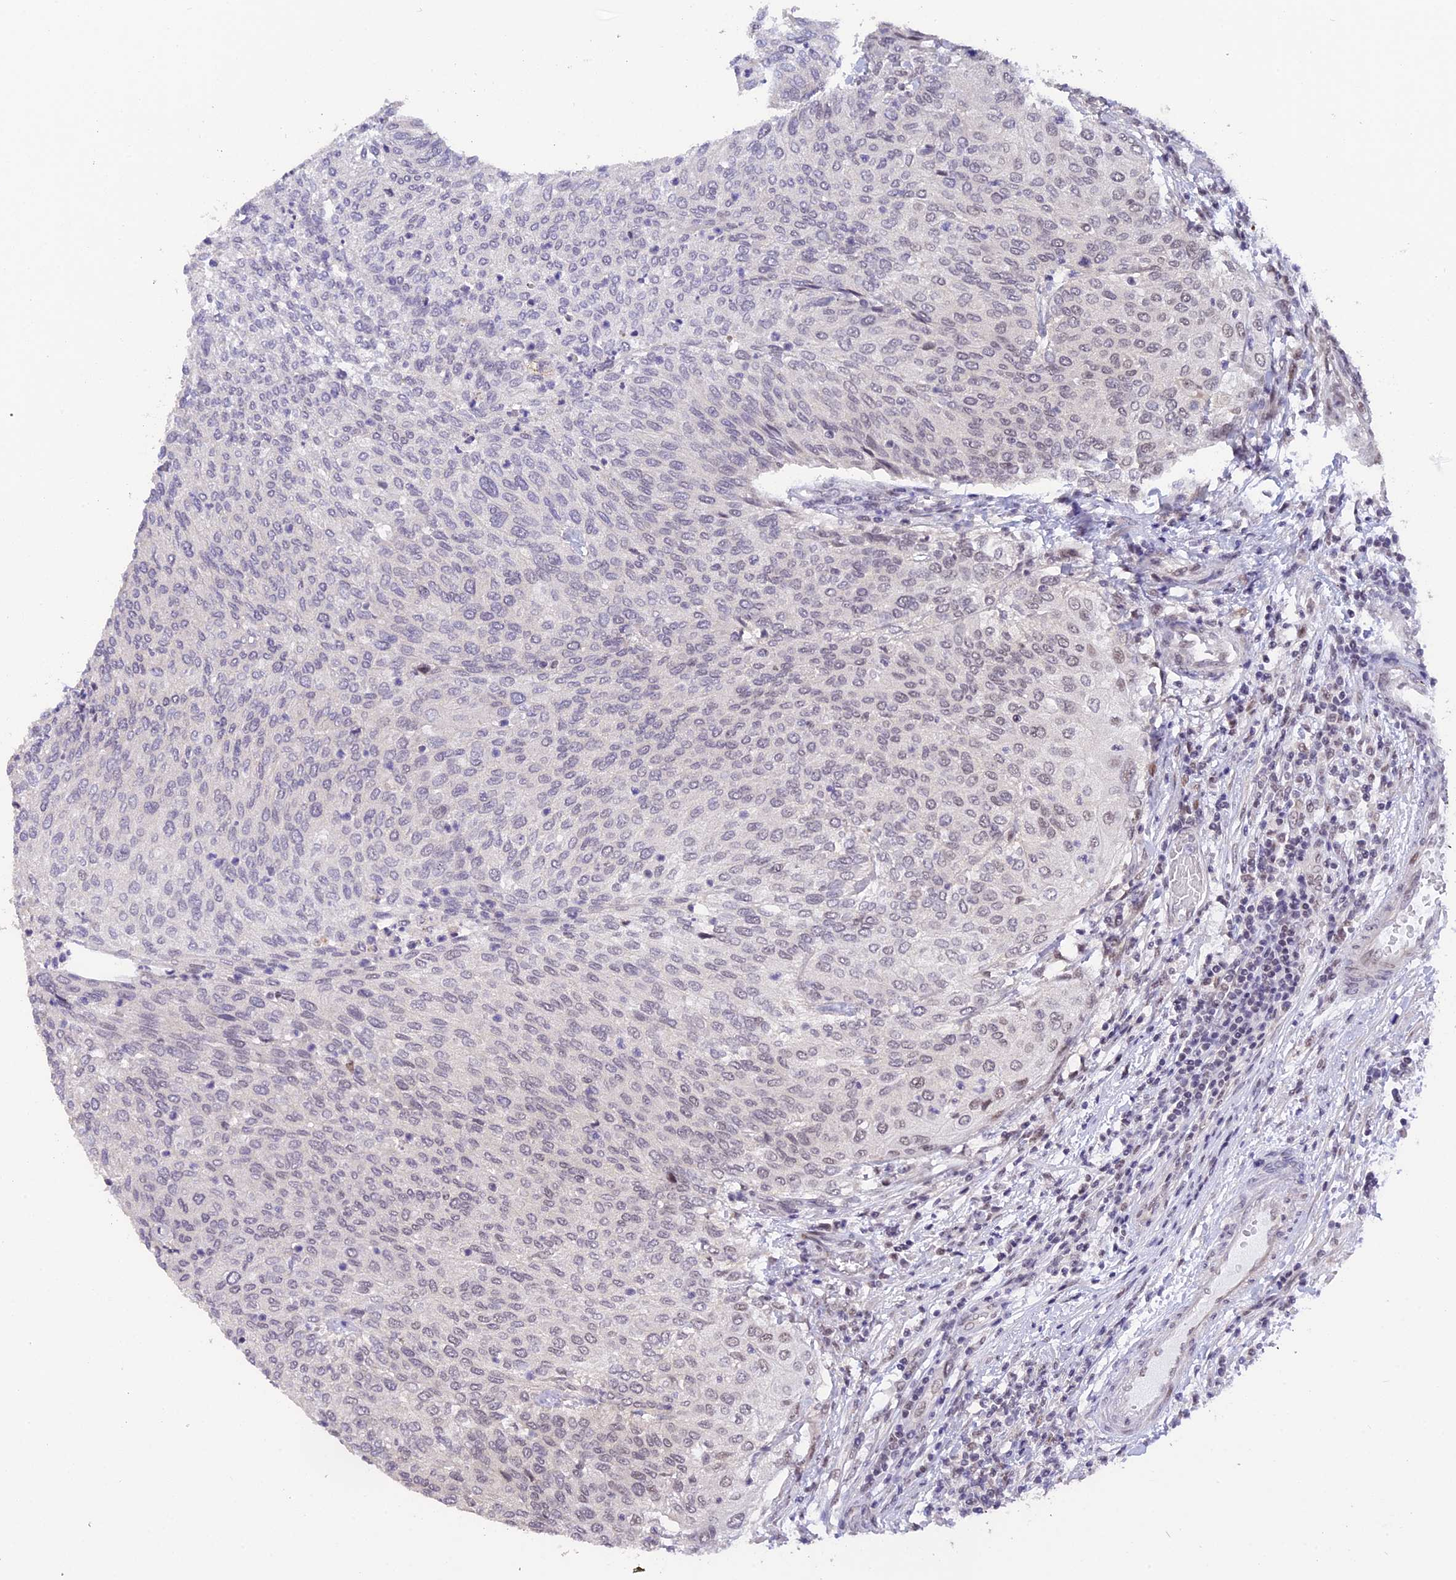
{"staining": {"intensity": "negative", "quantity": "none", "location": "none"}, "tissue": "urothelial cancer", "cell_type": "Tumor cells", "image_type": "cancer", "snomed": [{"axis": "morphology", "description": "Urothelial carcinoma, Low grade"}, {"axis": "topography", "description": "Urinary bladder"}], "caption": "This is a histopathology image of immunohistochemistry (IHC) staining of urothelial cancer, which shows no positivity in tumor cells.", "gene": "POLR2C", "patient": {"sex": "female", "age": 79}}